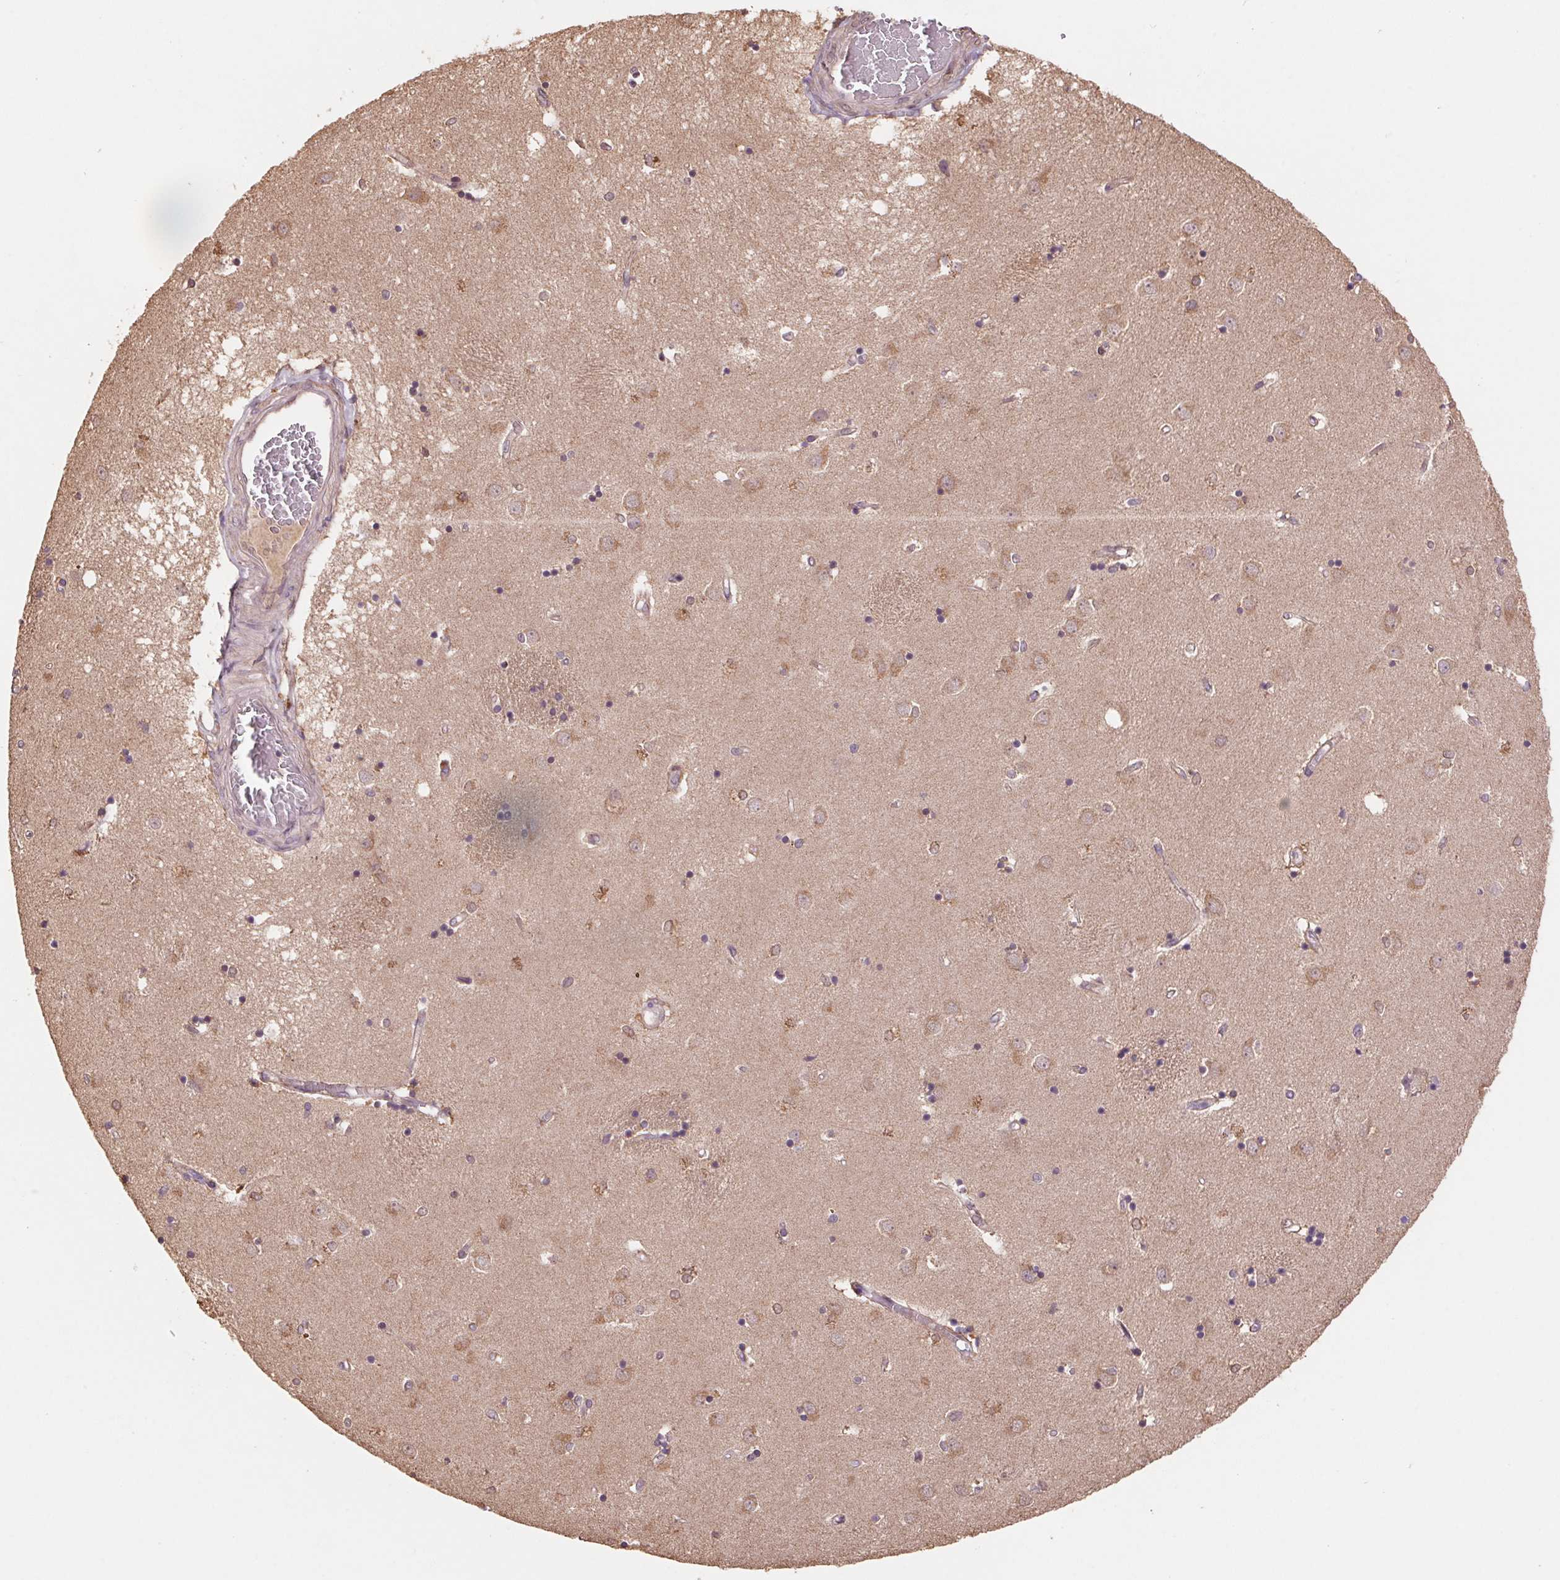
{"staining": {"intensity": "negative", "quantity": "none", "location": "none"}, "tissue": "caudate", "cell_type": "Glial cells", "image_type": "normal", "snomed": [{"axis": "morphology", "description": "Normal tissue, NOS"}, {"axis": "topography", "description": "Lateral ventricle wall"}], "caption": "A high-resolution histopathology image shows IHC staining of unremarkable caudate, which reveals no significant positivity in glial cells. Nuclei are stained in blue.", "gene": "CUTA", "patient": {"sex": "male", "age": 54}}